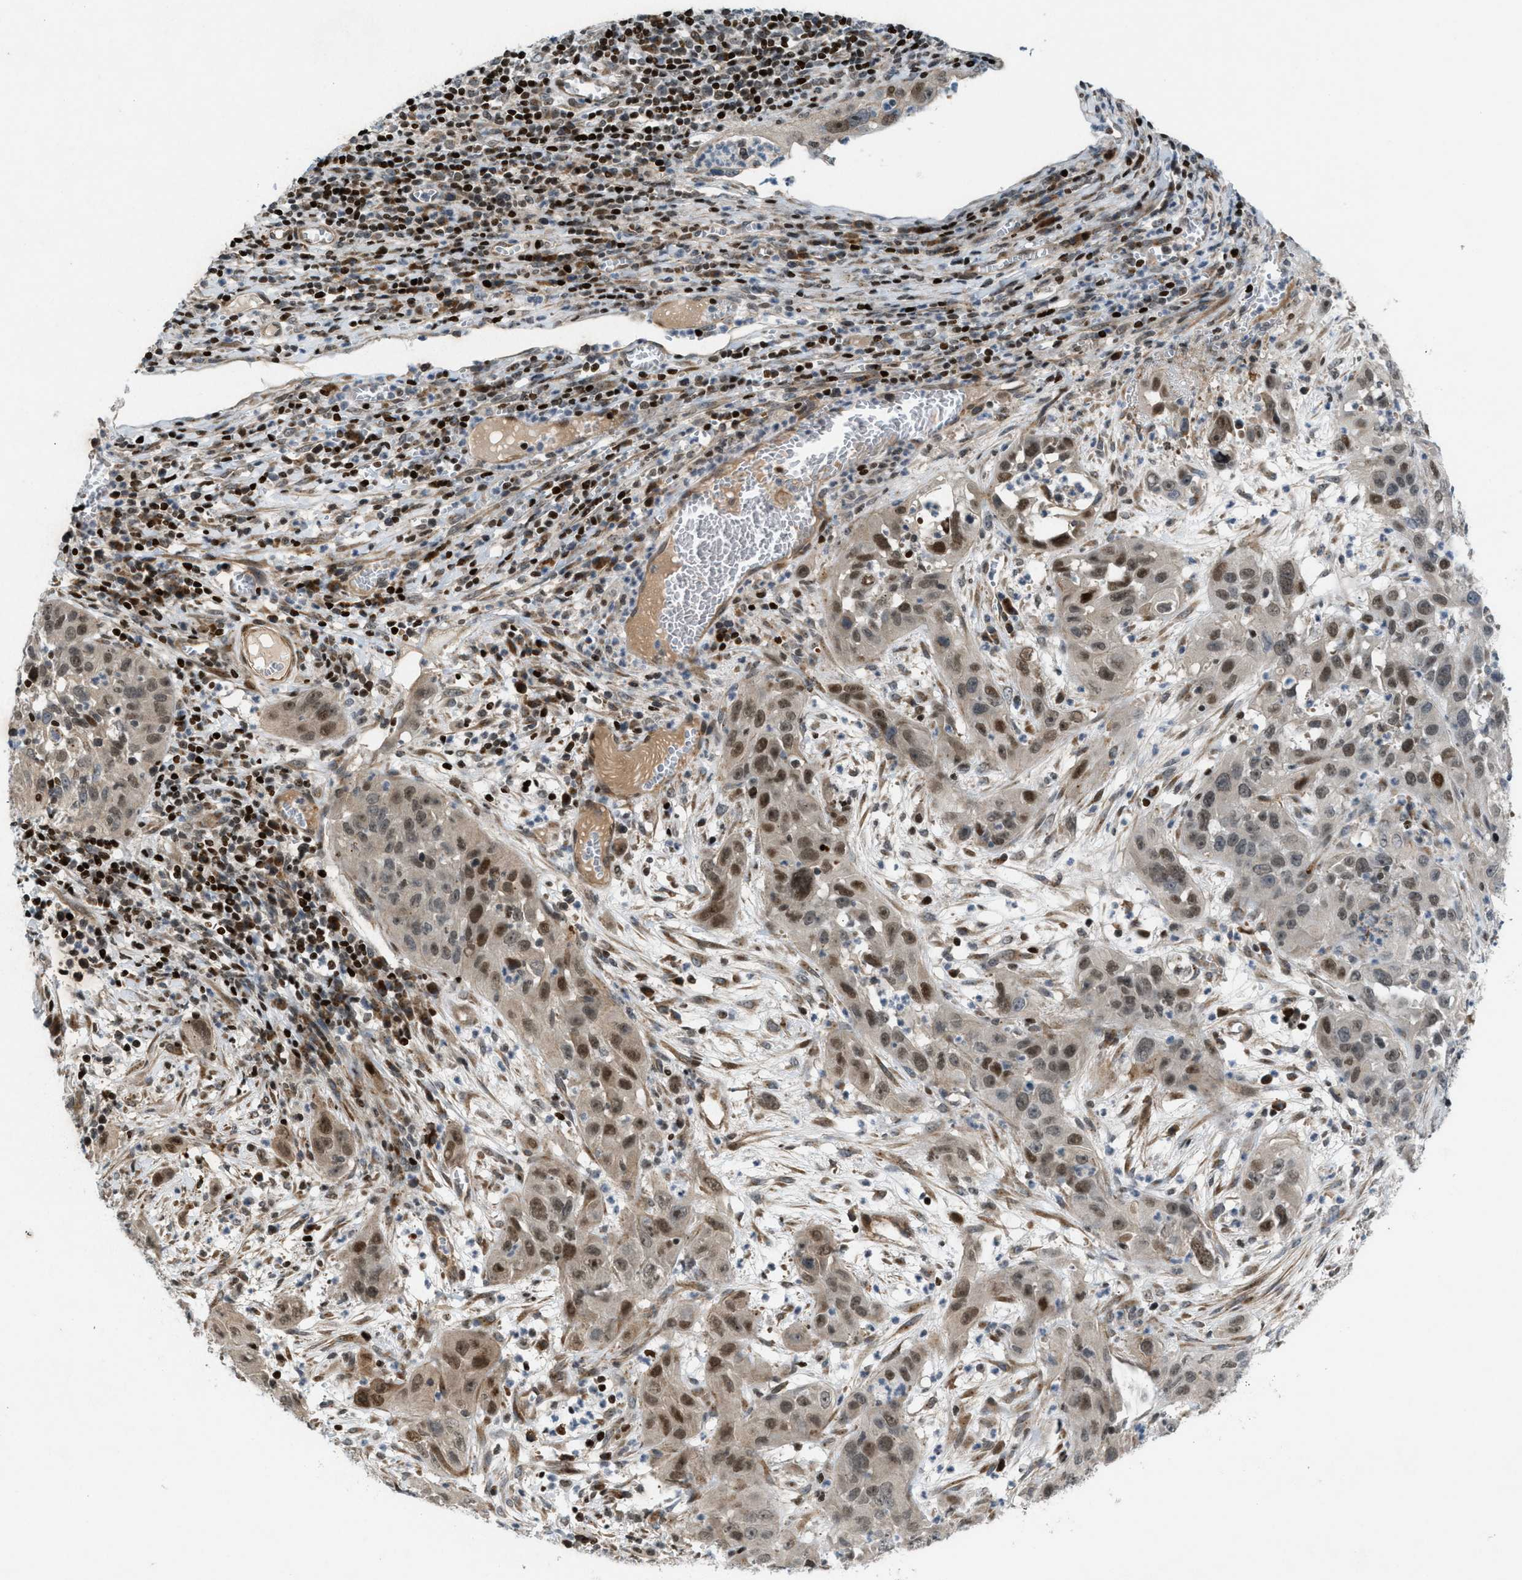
{"staining": {"intensity": "moderate", "quantity": ">75%", "location": "nuclear"}, "tissue": "cervical cancer", "cell_type": "Tumor cells", "image_type": "cancer", "snomed": [{"axis": "morphology", "description": "Squamous cell carcinoma, NOS"}, {"axis": "topography", "description": "Cervix"}], "caption": "This micrograph demonstrates cervical squamous cell carcinoma stained with immunohistochemistry to label a protein in brown. The nuclear of tumor cells show moderate positivity for the protein. Nuclei are counter-stained blue.", "gene": "ZNF276", "patient": {"sex": "female", "age": 32}}